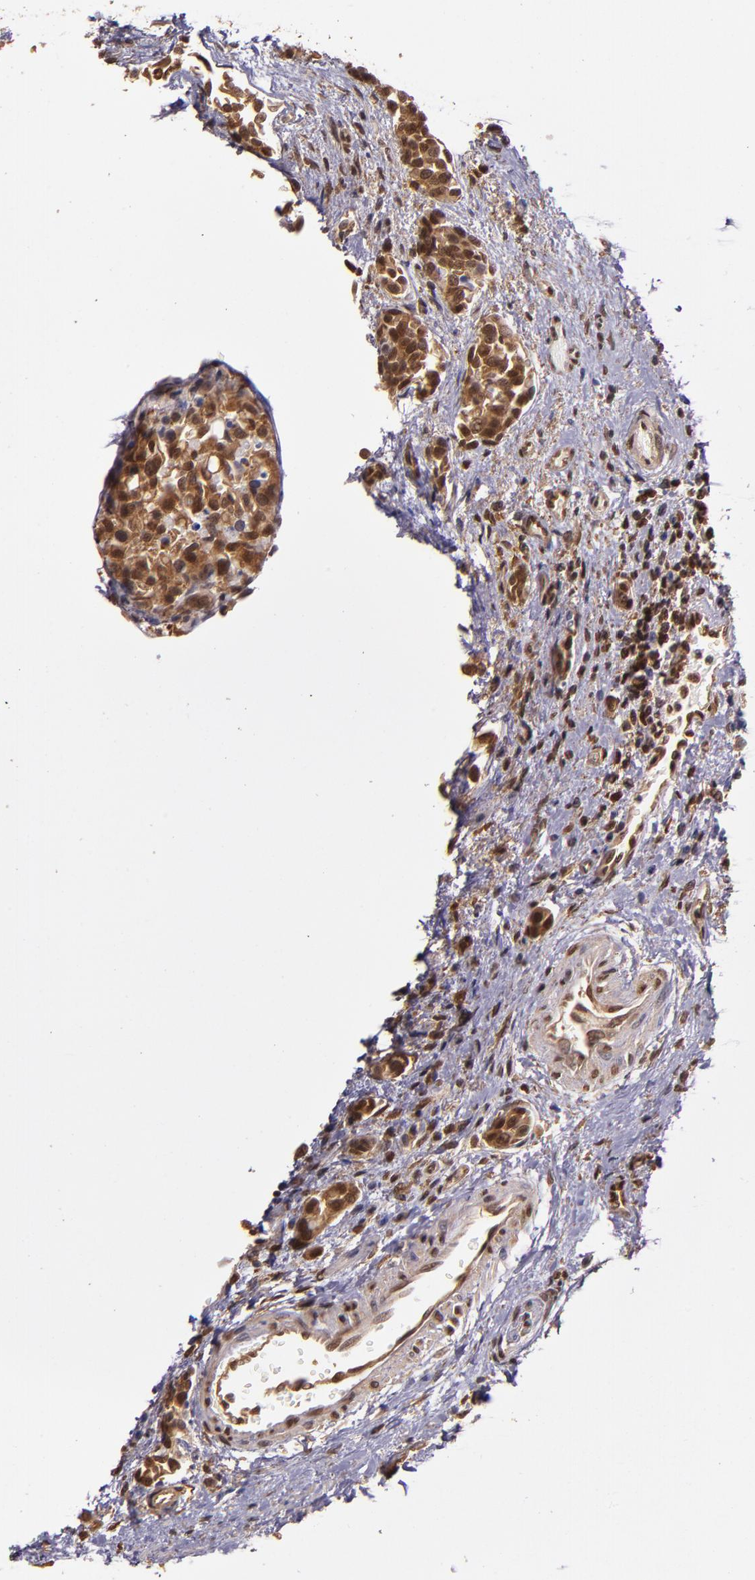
{"staining": {"intensity": "strong", "quantity": ">75%", "location": "cytoplasmic/membranous,nuclear"}, "tissue": "urothelial cancer", "cell_type": "Tumor cells", "image_type": "cancer", "snomed": [{"axis": "morphology", "description": "Urothelial carcinoma, High grade"}, {"axis": "topography", "description": "Urinary bladder"}], "caption": "The histopathology image exhibits staining of urothelial cancer, revealing strong cytoplasmic/membranous and nuclear protein staining (brown color) within tumor cells.", "gene": "STAT6", "patient": {"sex": "male", "age": 78}}